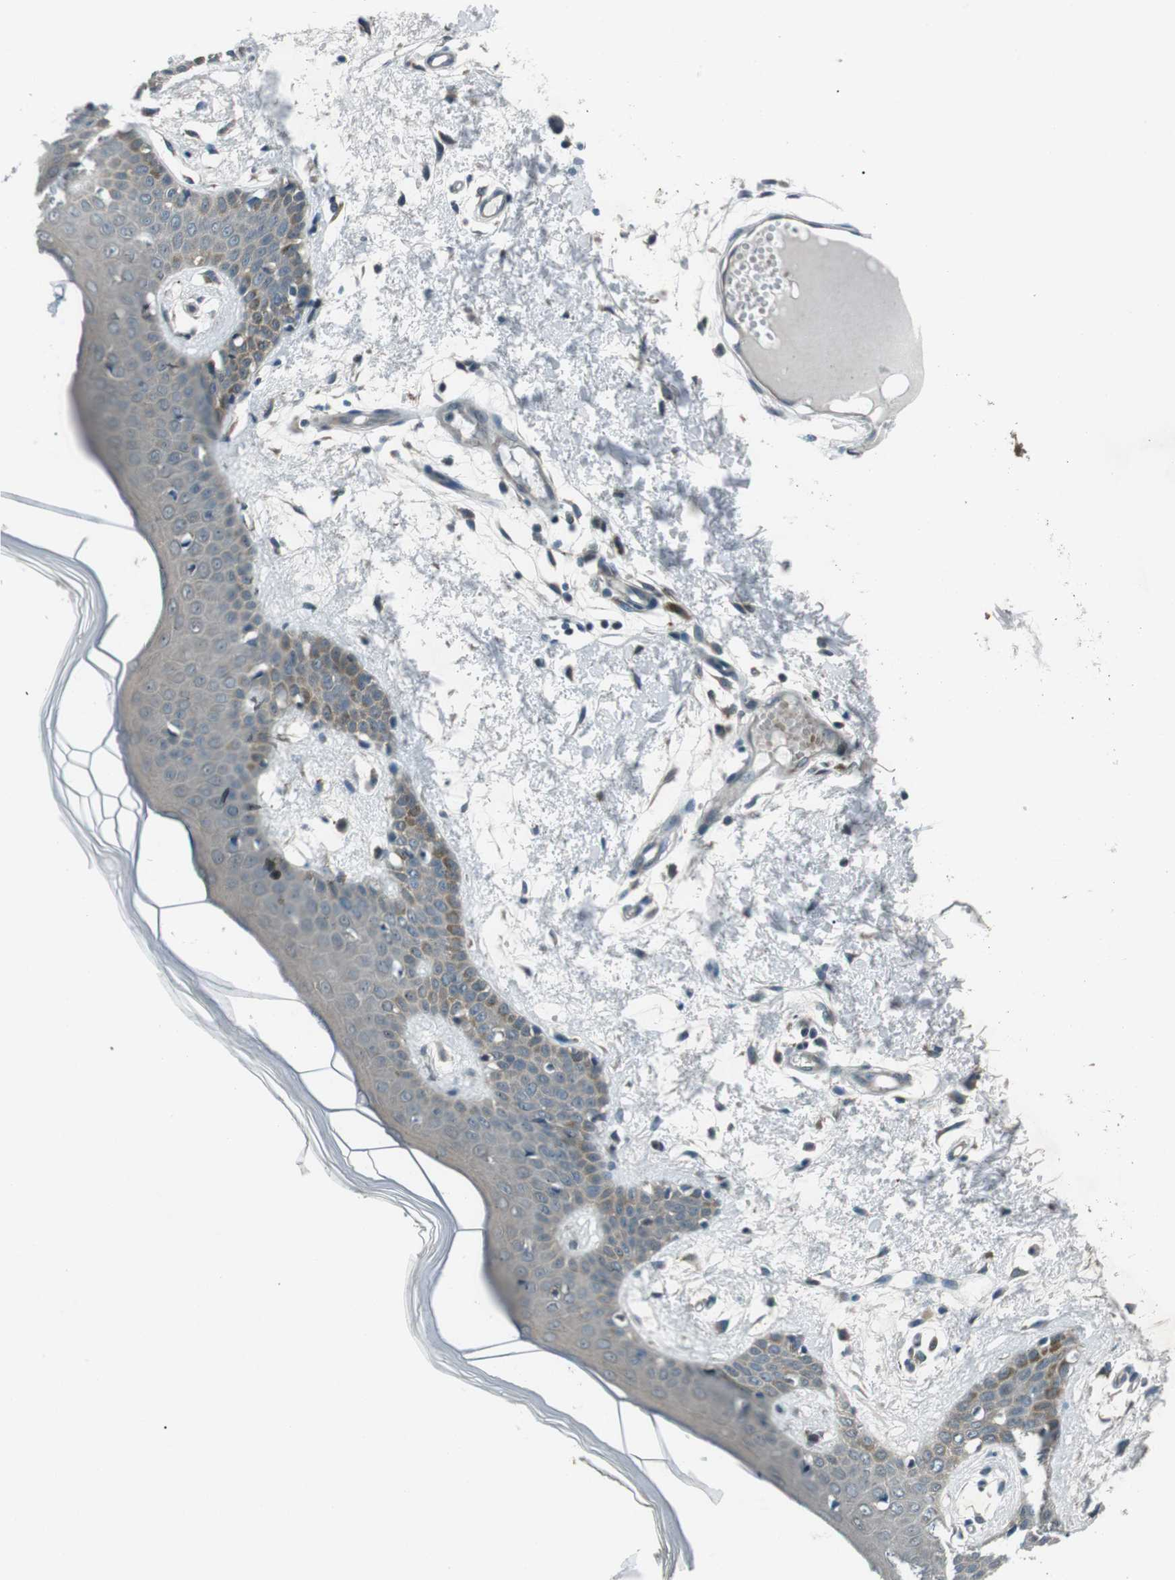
{"staining": {"intensity": "negative", "quantity": "none", "location": "none"}, "tissue": "skin", "cell_type": "Fibroblasts", "image_type": "normal", "snomed": [{"axis": "morphology", "description": "Normal tissue, NOS"}, {"axis": "topography", "description": "Skin"}], "caption": "This is an IHC image of unremarkable skin. There is no positivity in fibroblasts.", "gene": "LRIG2", "patient": {"sex": "male", "age": 53}}